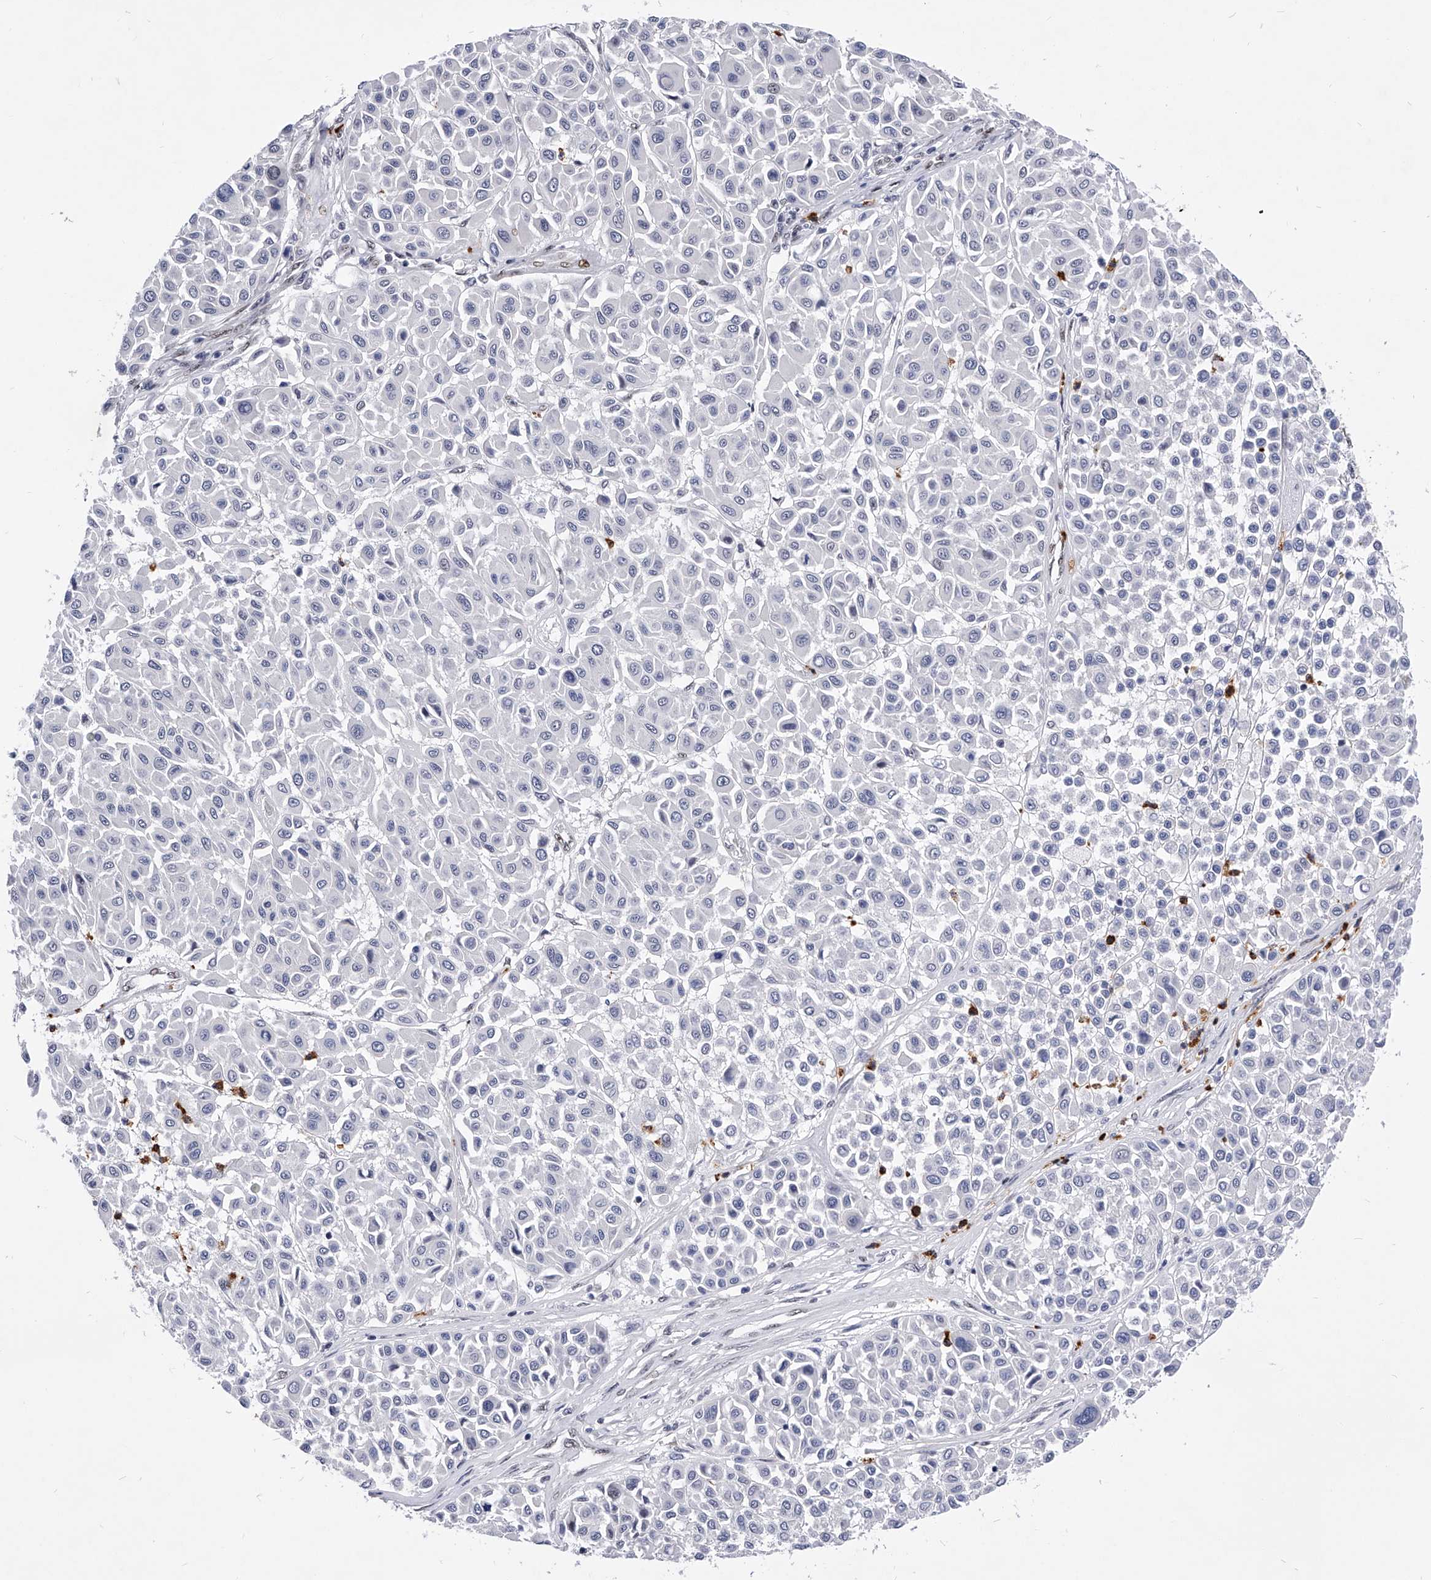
{"staining": {"intensity": "negative", "quantity": "none", "location": "none"}, "tissue": "melanoma", "cell_type": "Tumor cells", "image_type": "cancer", "snomed": [{"axis": "morphology", "description": "Malignant melanoma, Metastatic site"}, {"axis": "topography", "description": "Soft tissue"}], "caption": "The IHC histopathology image has no significant staining in tumor cells of melanoma tissue. (DAB (3,3'-diaminobenzidine) immunohistochemistry (IHC) visualized using brightfield microscopy, high magnification).", "gene": "TESK2", "patient": {"sex": "male", "age": 41}}